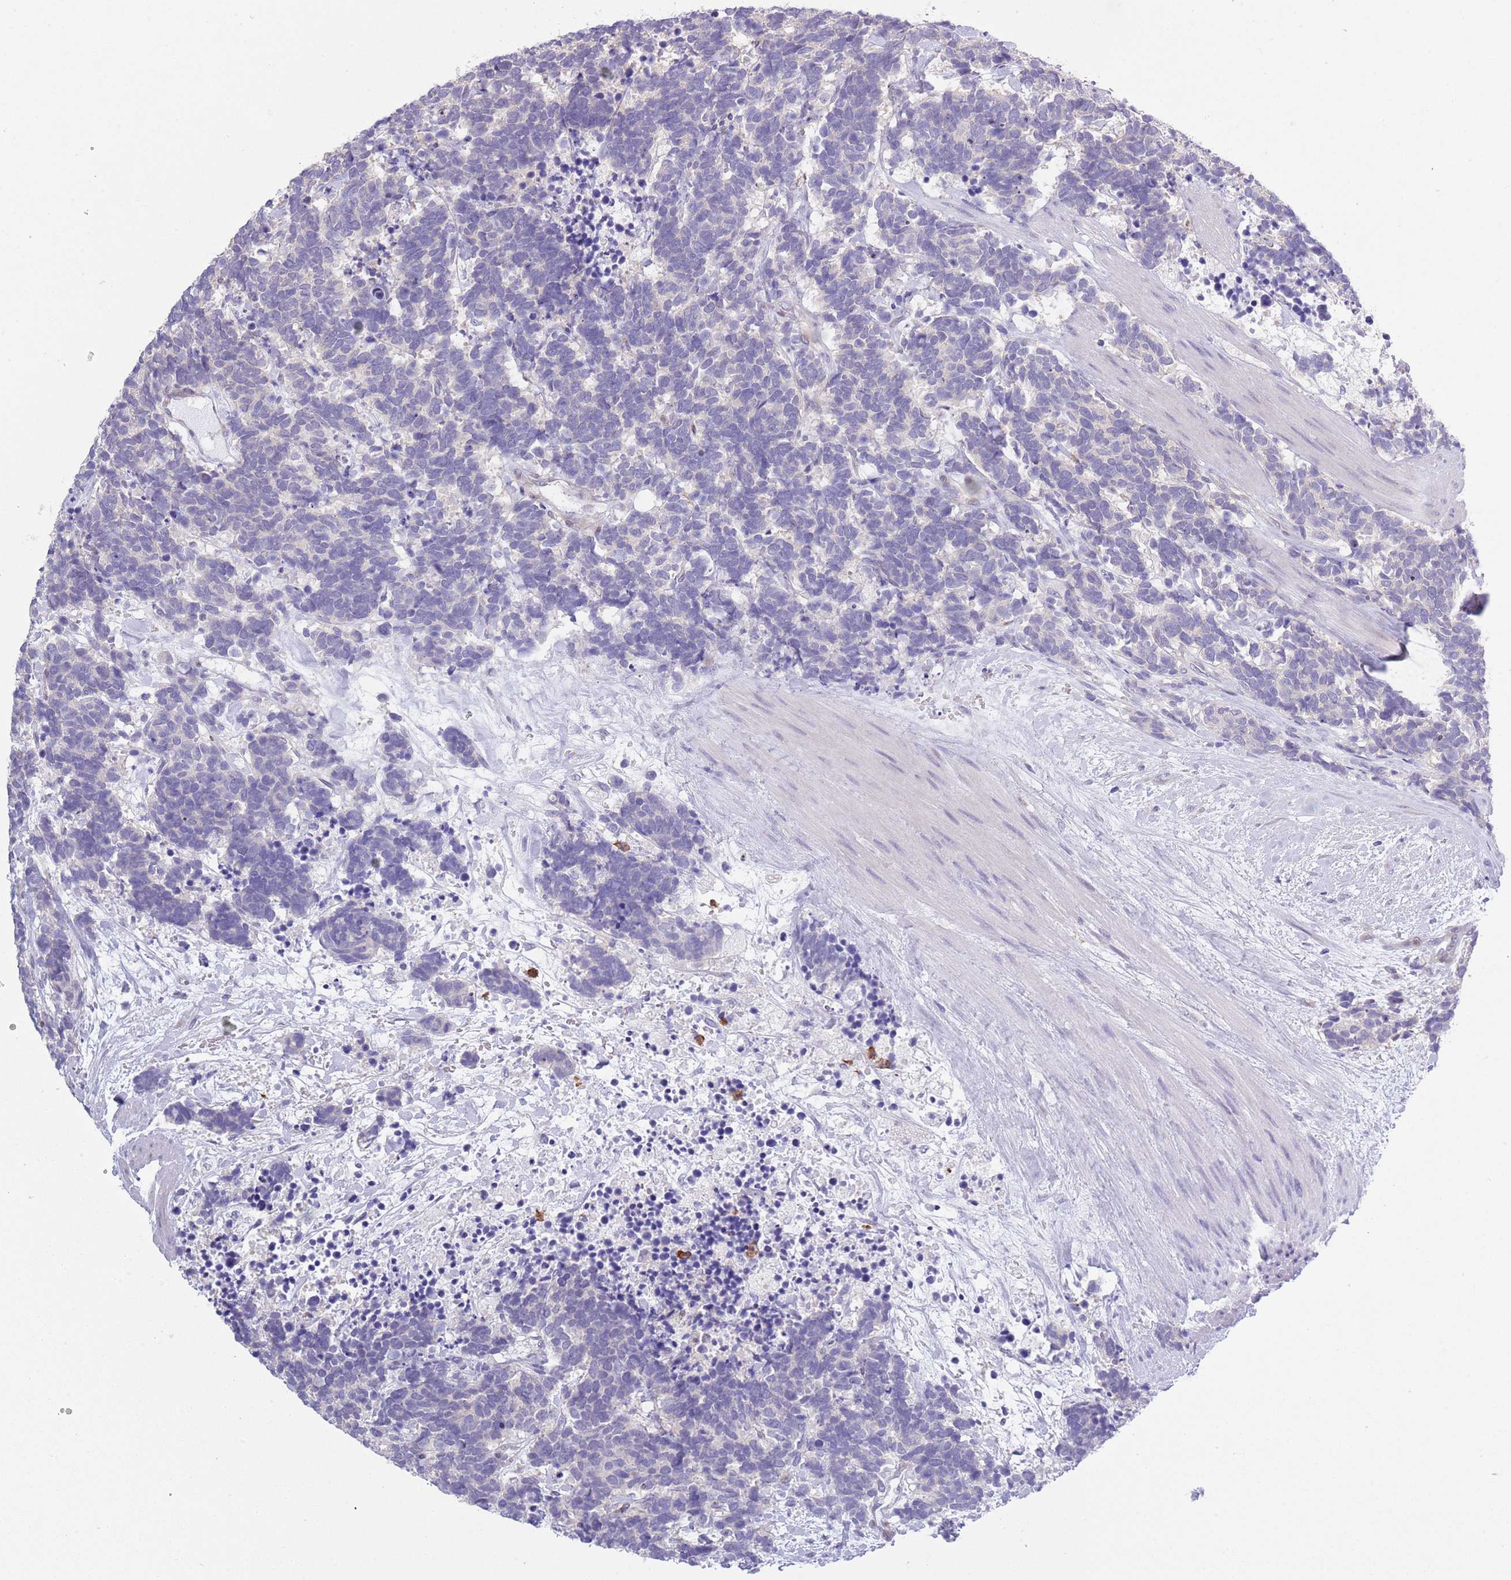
{"staining": {"intensity": "negative", "quantity": "none", "location": "none"}, "tissue": "carcinoid", "cell_type": "Tumor cells", "image_type": "cancer", "snomed": [{"axis": "morphology", "description": "Carcinoma, NOS"}, {"axis": "morphology", "description": "Carcinoid, malignant, NOS"}, {"axis": "topography", "description": "Prostate"}], "caption": "Human carcinoid stained for a protein using immunohistochemistry (IHC) reveals no expression in tumor cells.", "gene": "ZFP2", "patient": {"sex": "male", "age": 57}}